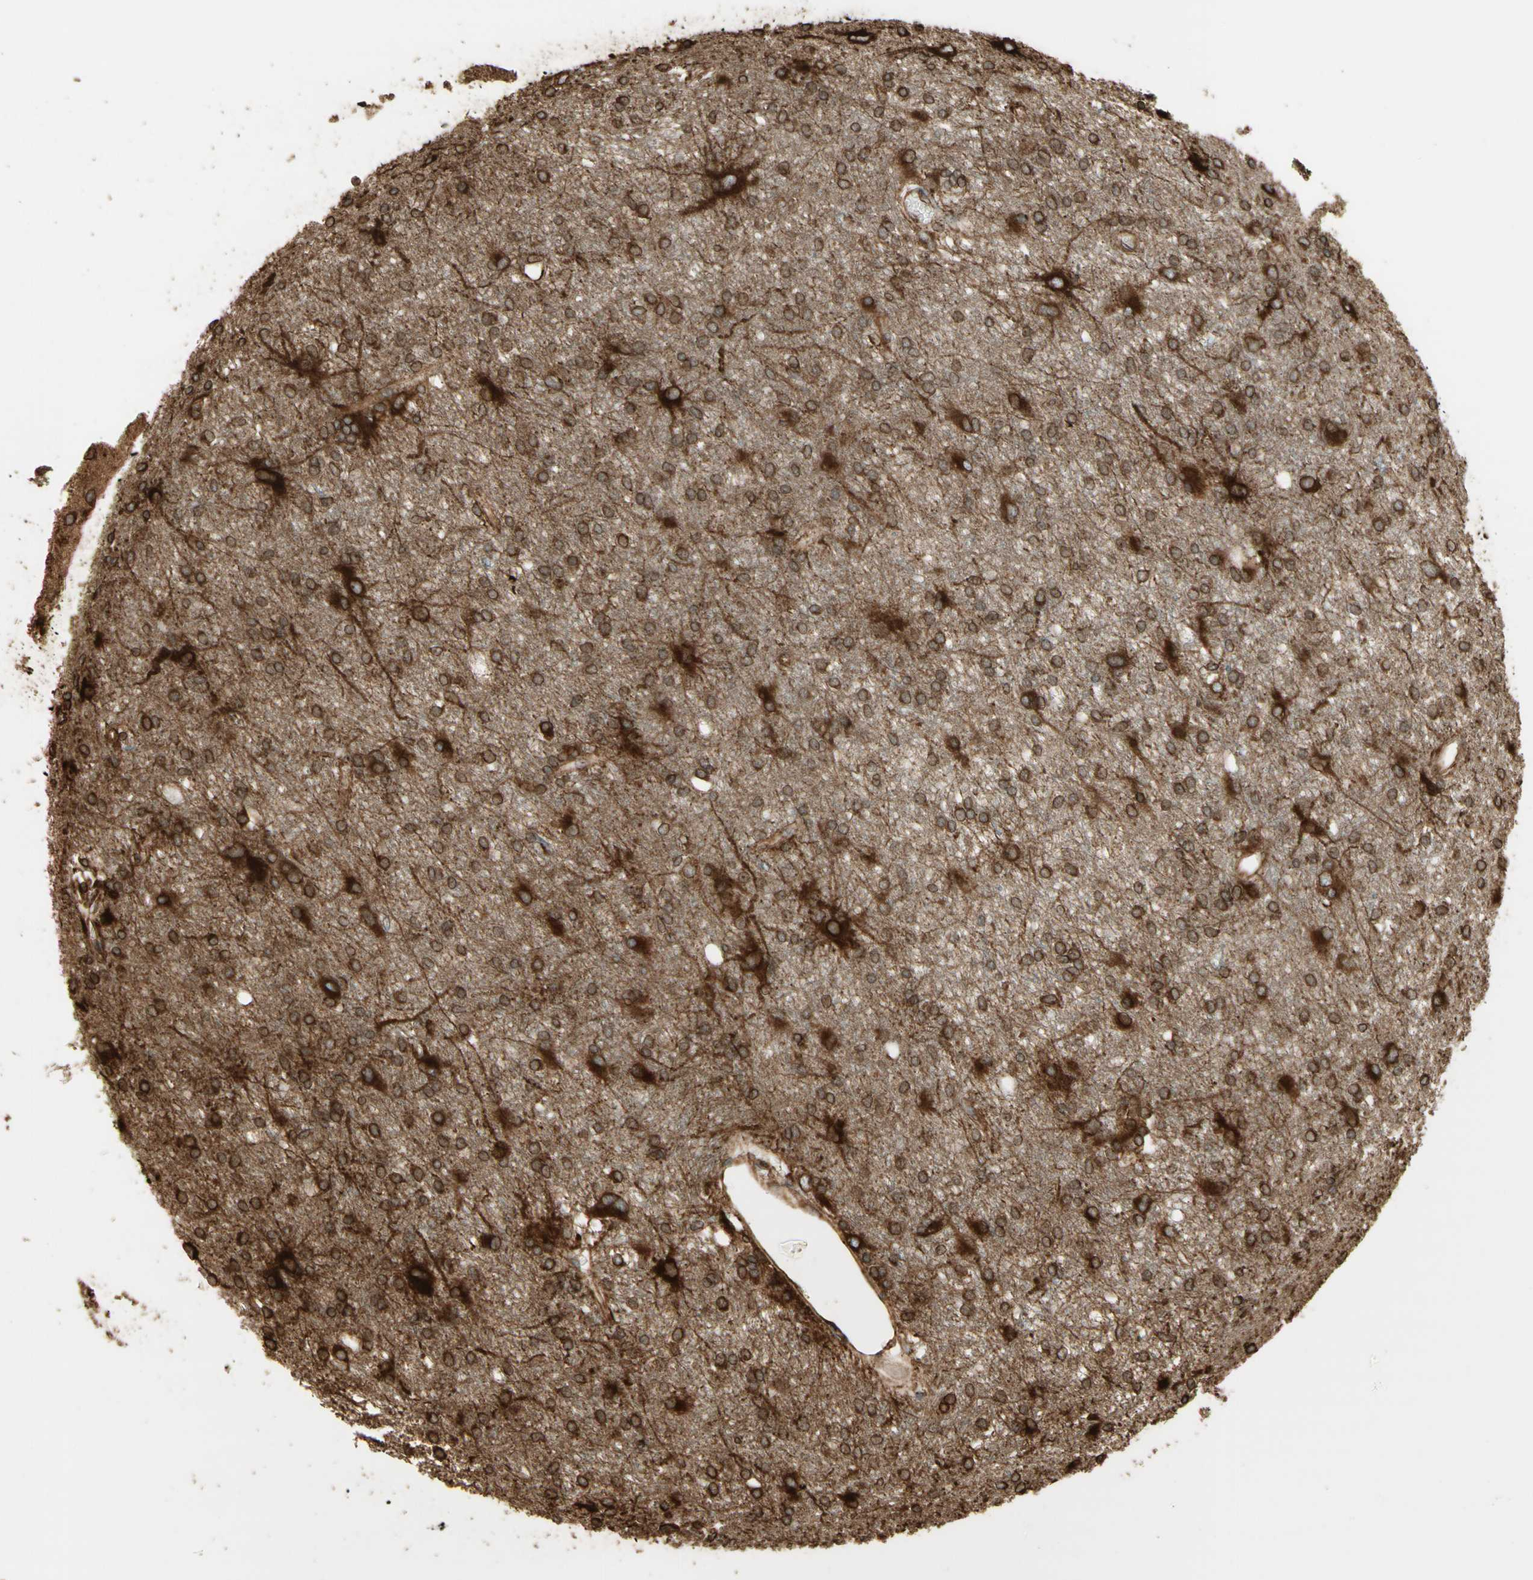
{"staining": {"intensity": "strong", "quantity": ">75%", "location": "cytoplasmic/membranous"}, "tissue": "glioma", "cell_type": "Tumor cells", "image_type": "cancer", "snomed": [{"axis": "morphology", "description": "Glioma, malignant, High grade"}, {"axis": "topography", "description": "Brain"}], "caption": "The micrograph displays staining of glioma, revealing strong cytoplasmic/membranous protein positivity (brown color) within tumor cells.", "gene": "CANX", "patient": {"sex": "female", "age": 59}}